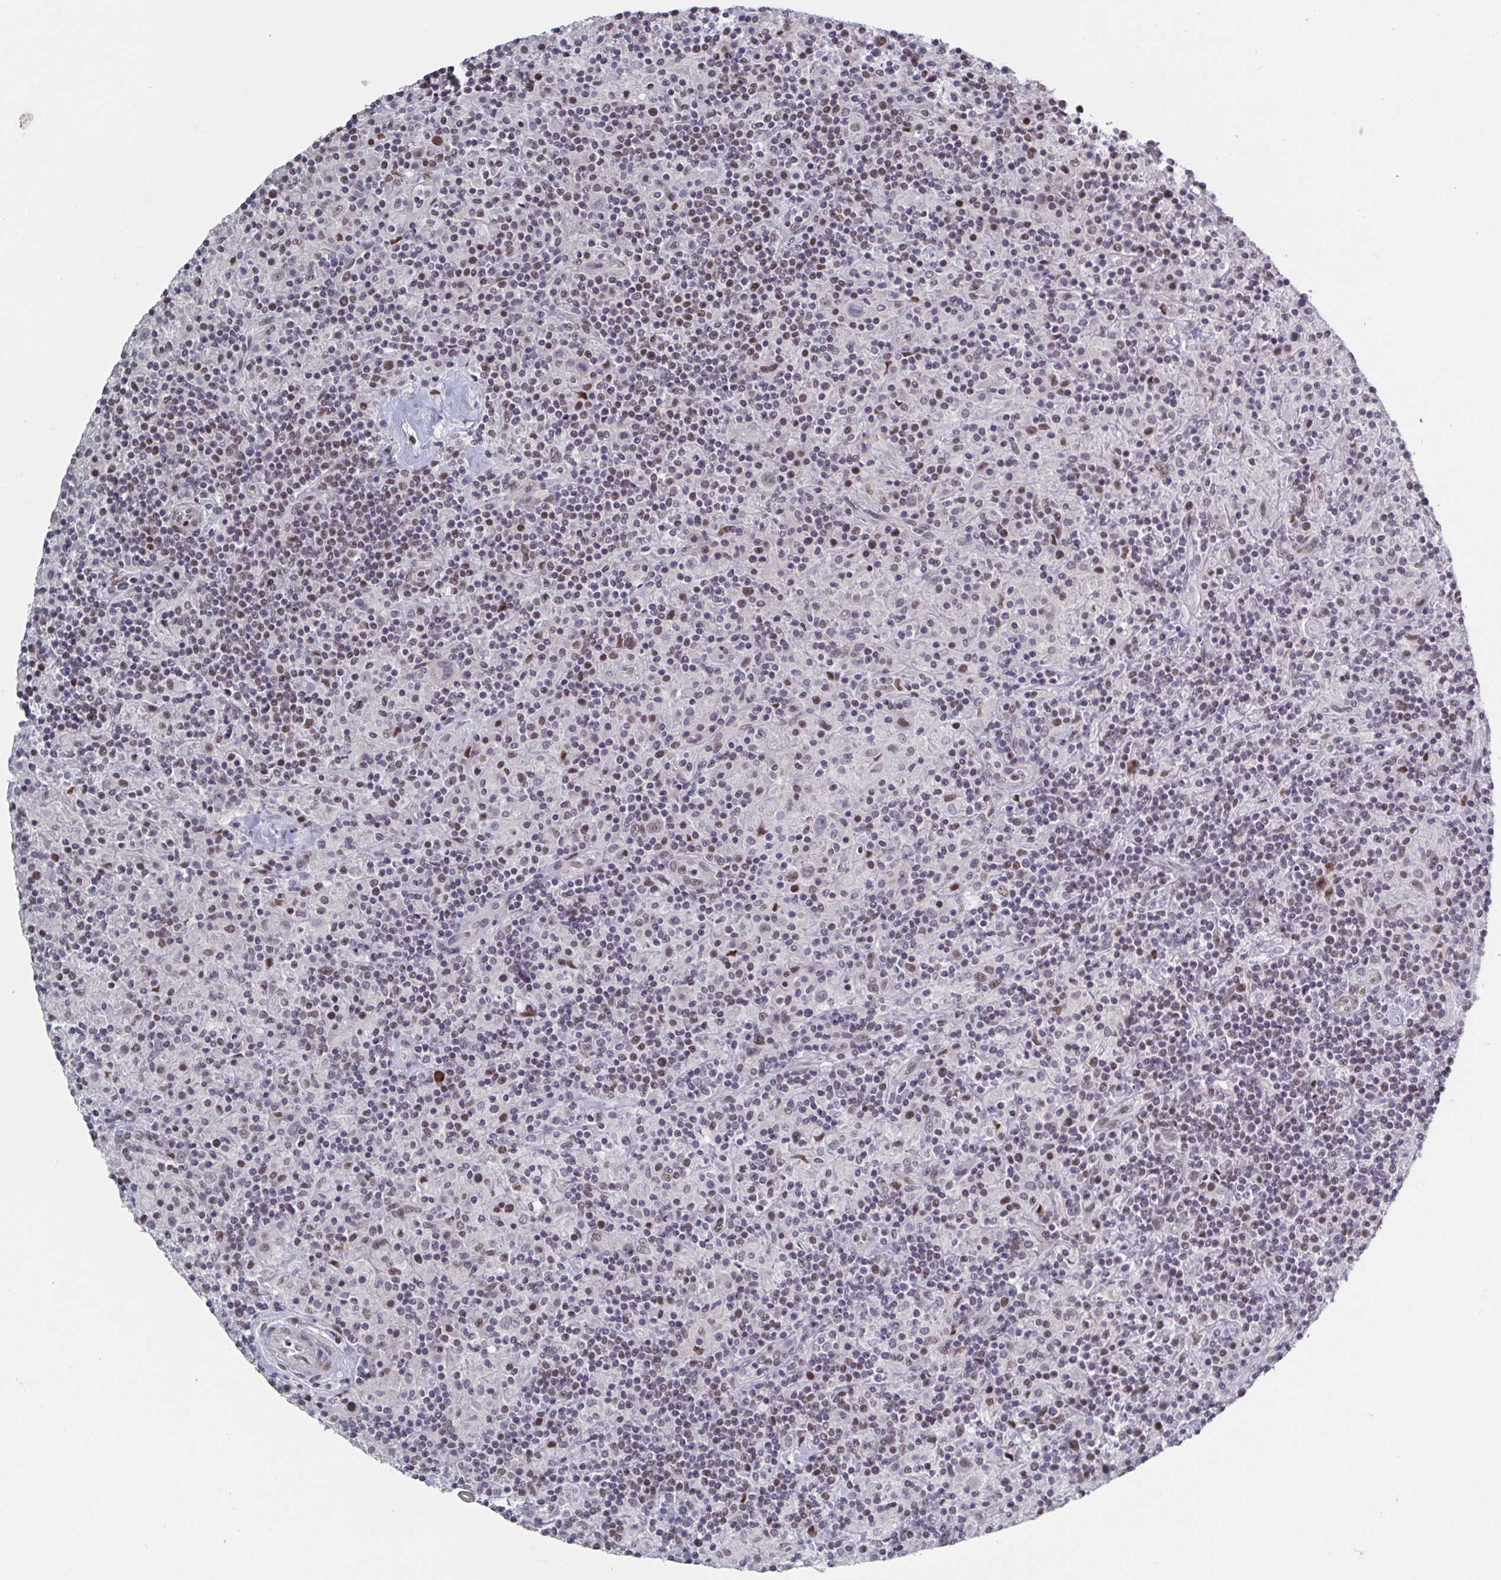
{"staining": {"intensity": "weak", "quantity": "25%-75%", "location": "nuclear"}, "tissue": "lymphoma", "cell_type": "Tumor cells", "image_type": "cancer", "snomed": [{"axis": "morphology", "description": "Hodgkin's disease, NOS"}, {"axis": "topography", "description": "Lymph node"}], "caption": "Lymphoma was stained to show a protein in brown. There is low levels of weak nuclear positivity in approximately 25%-75% of tumor cells. (IHC, brightfield microscopy, high magnification).", "gene": "BCL7B", "patient": {"sex": "male", "age": 70}}